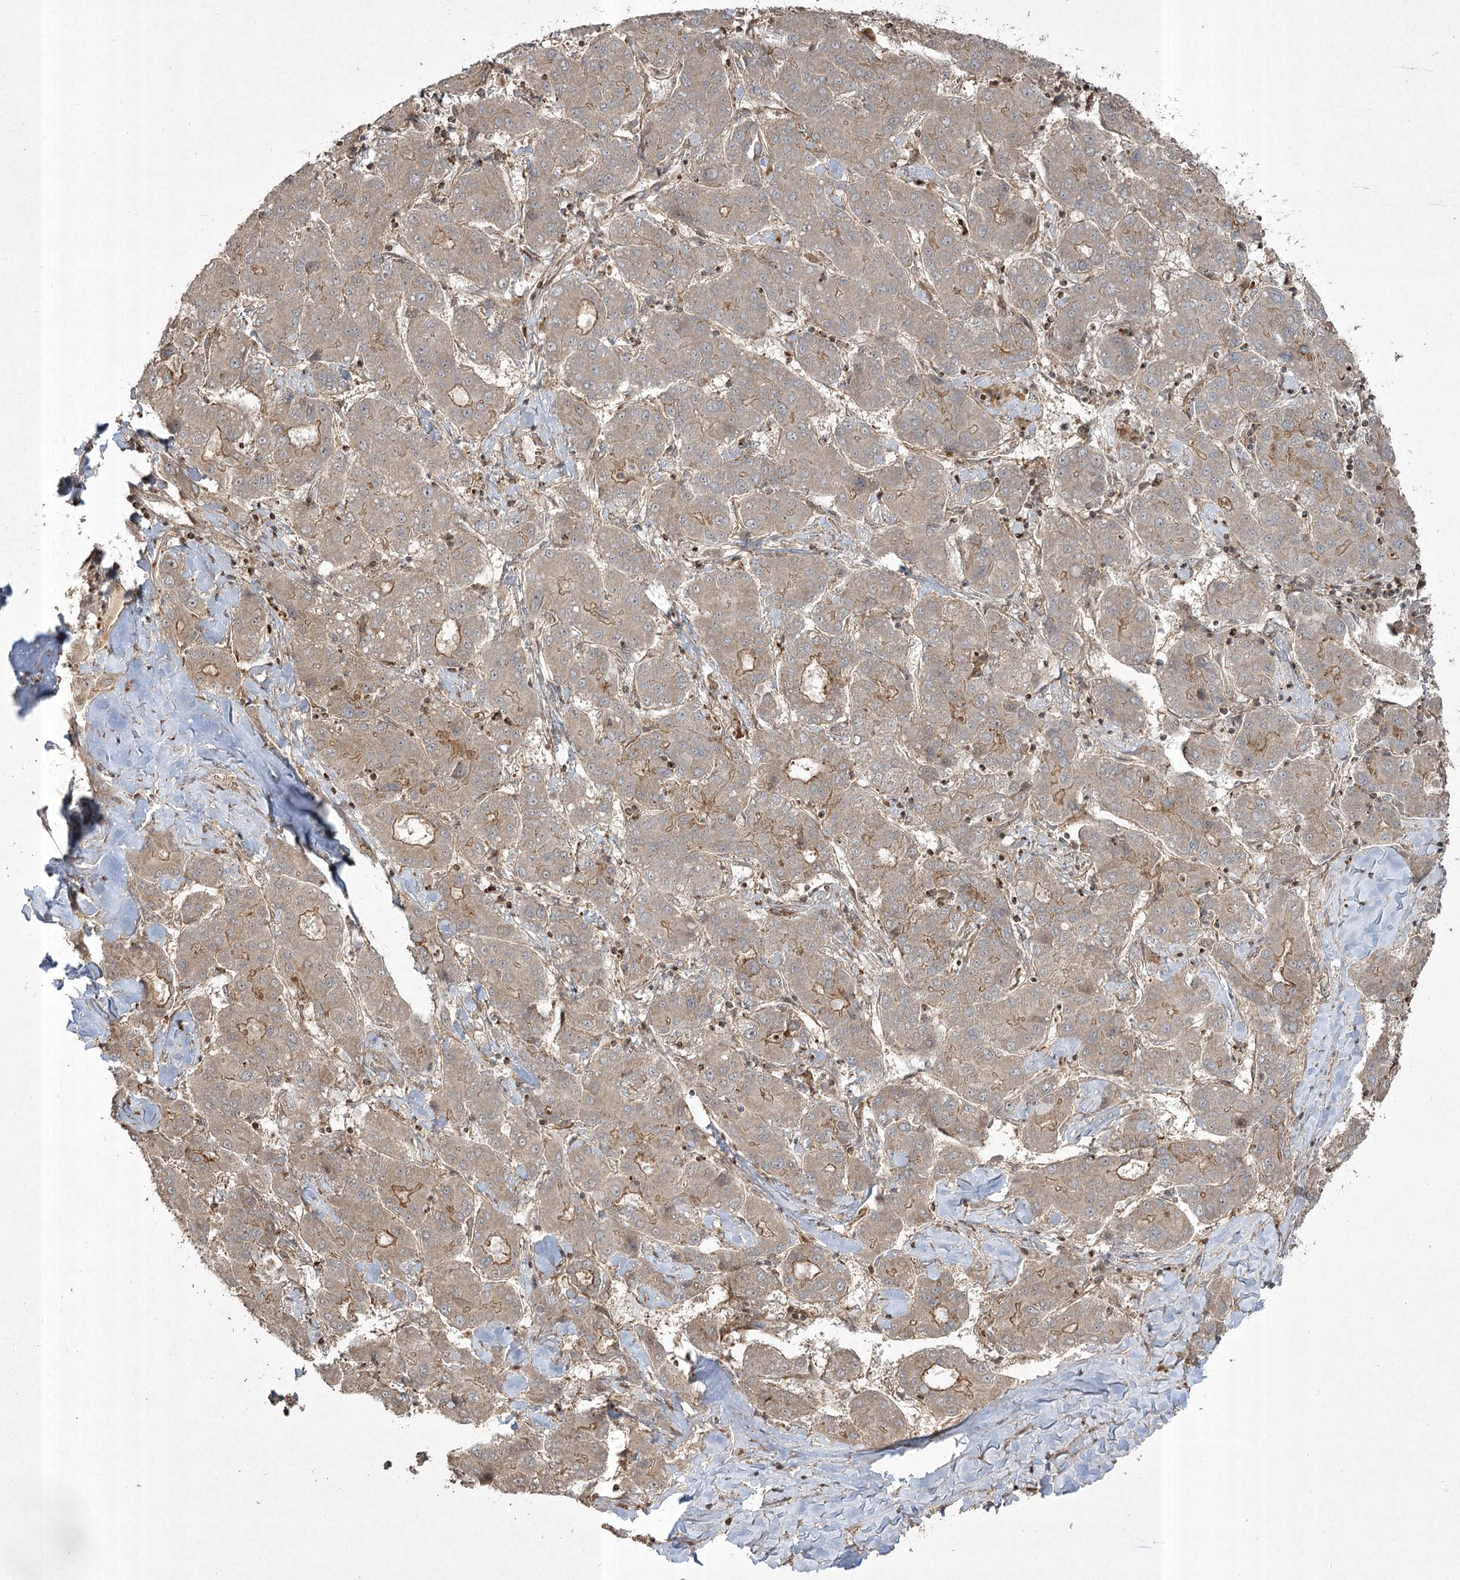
{"staining": {"intensity": "moderate", "quantity": "<25%", "location": "cytoplasmic/membranous"}, "tissue": "liver cancer", "cell_type": "Tumor cells", "image_type": "cancer", "snomed": [{"axis": "morphology", "description": "Carcinoma, Hepatocellular, NOS"}, {"axis": "topography", "description": "Liver"}], "caption": "The histopathology image reveals staining of liver cancer (hepatocellular carcinoma), revealing moderate cytoplasmic/membranous protein expression (brown color) within tumor cells.", "gene": "CPLANE1", "patient": {"sex": "male", "age": 65}}